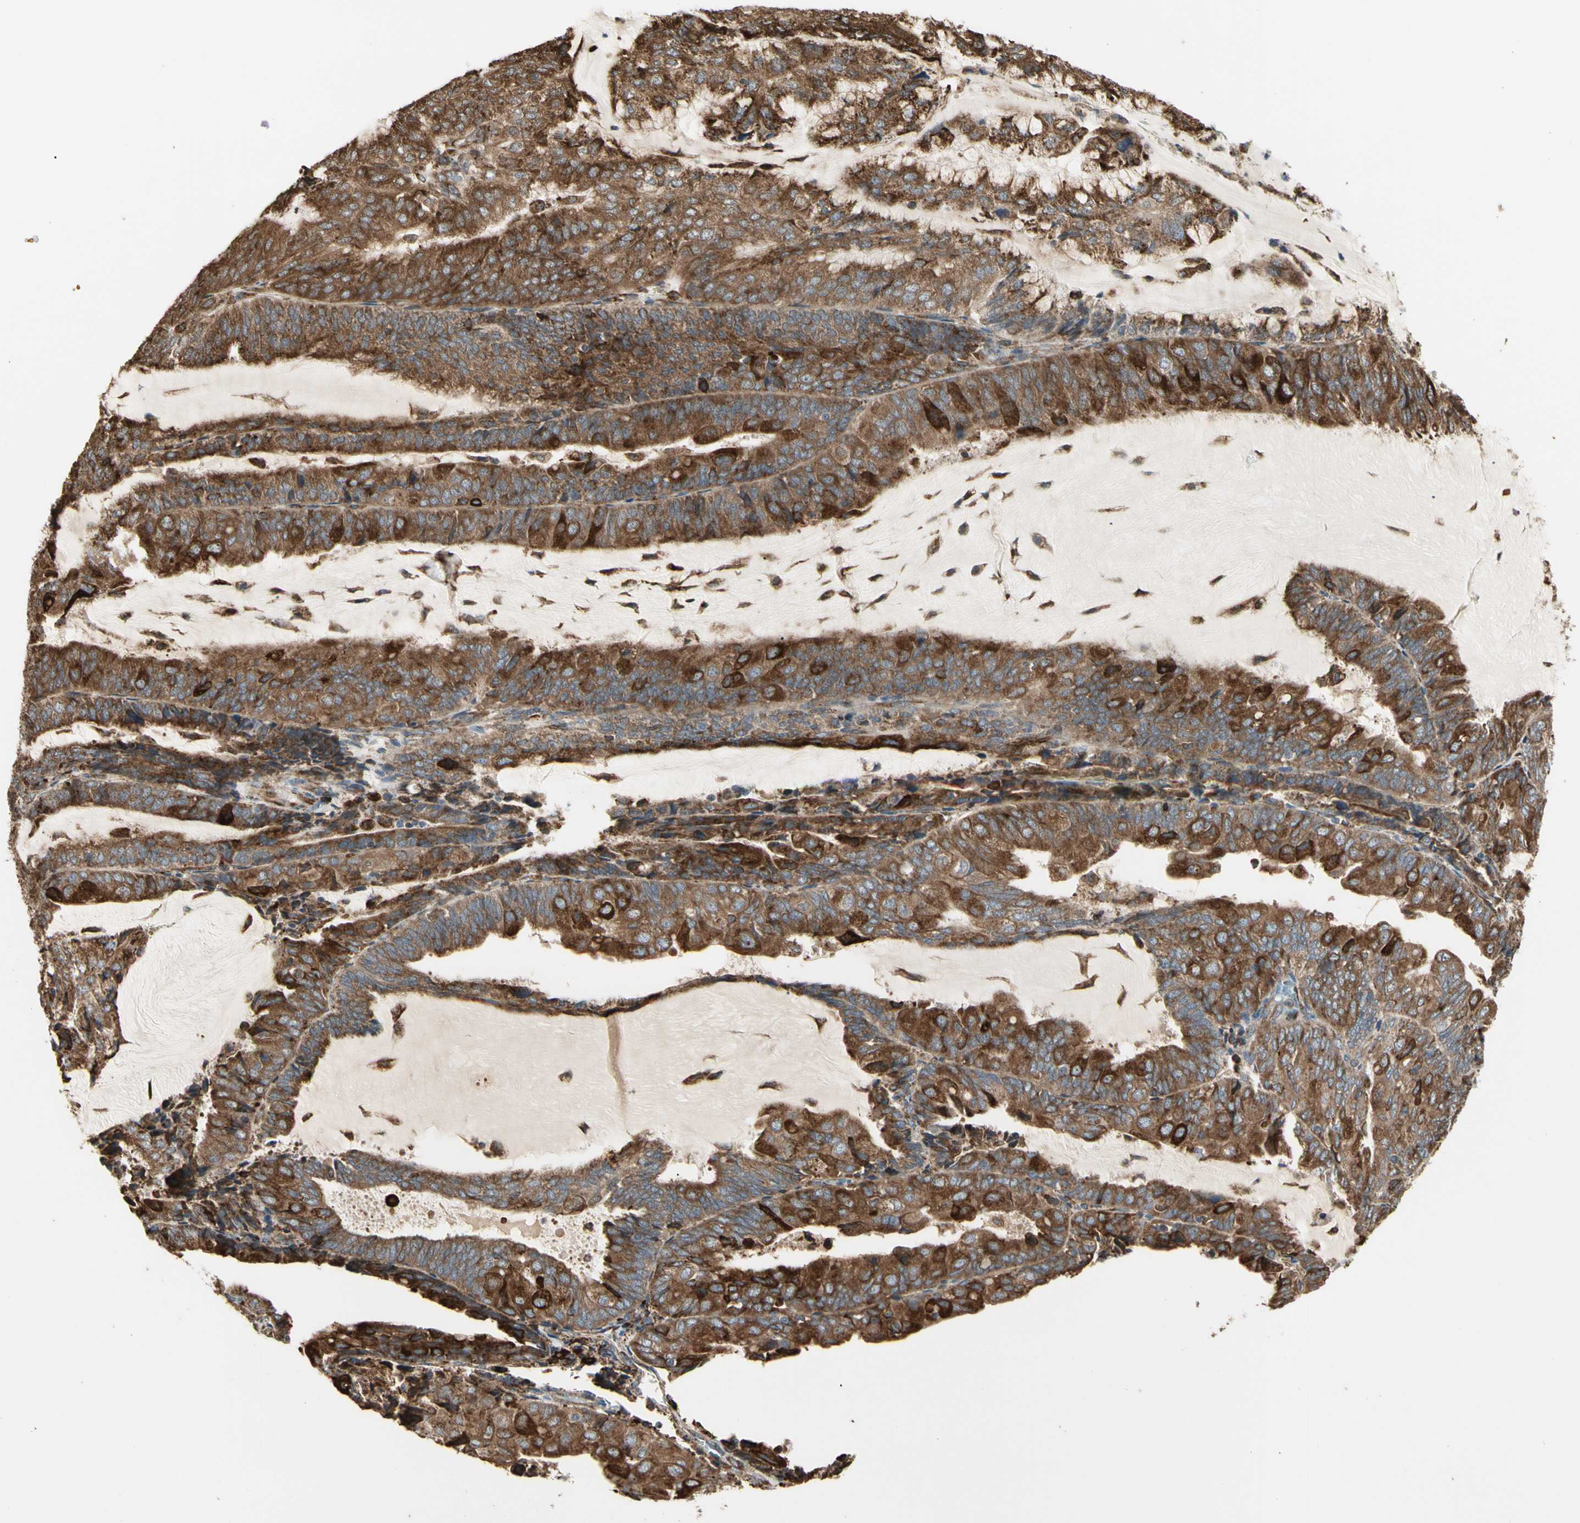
{"staining": {"intensity": "strong", "quantity": ">75%", "location": "cytoplasmic/membranous"}, "tissue": "endometrial cancer", "cell_type": "Tumor cells", "image_type": "cancer", "snomed": [{"axis": "morphology", "description": "Adenocarcinoma, NOS"}, {"axis": "topography", "description": "Endometrium"}], "caption": "Approximately >75% of tumor cells in human endometrial cancer (adenocarcinoma) exhibit strong cytoplasmic/membranous protein positivity as visualized by brown immunohistochemical staining.", "gene": "HSP90B1", "patient": {"sex": "female", "age": 81}}